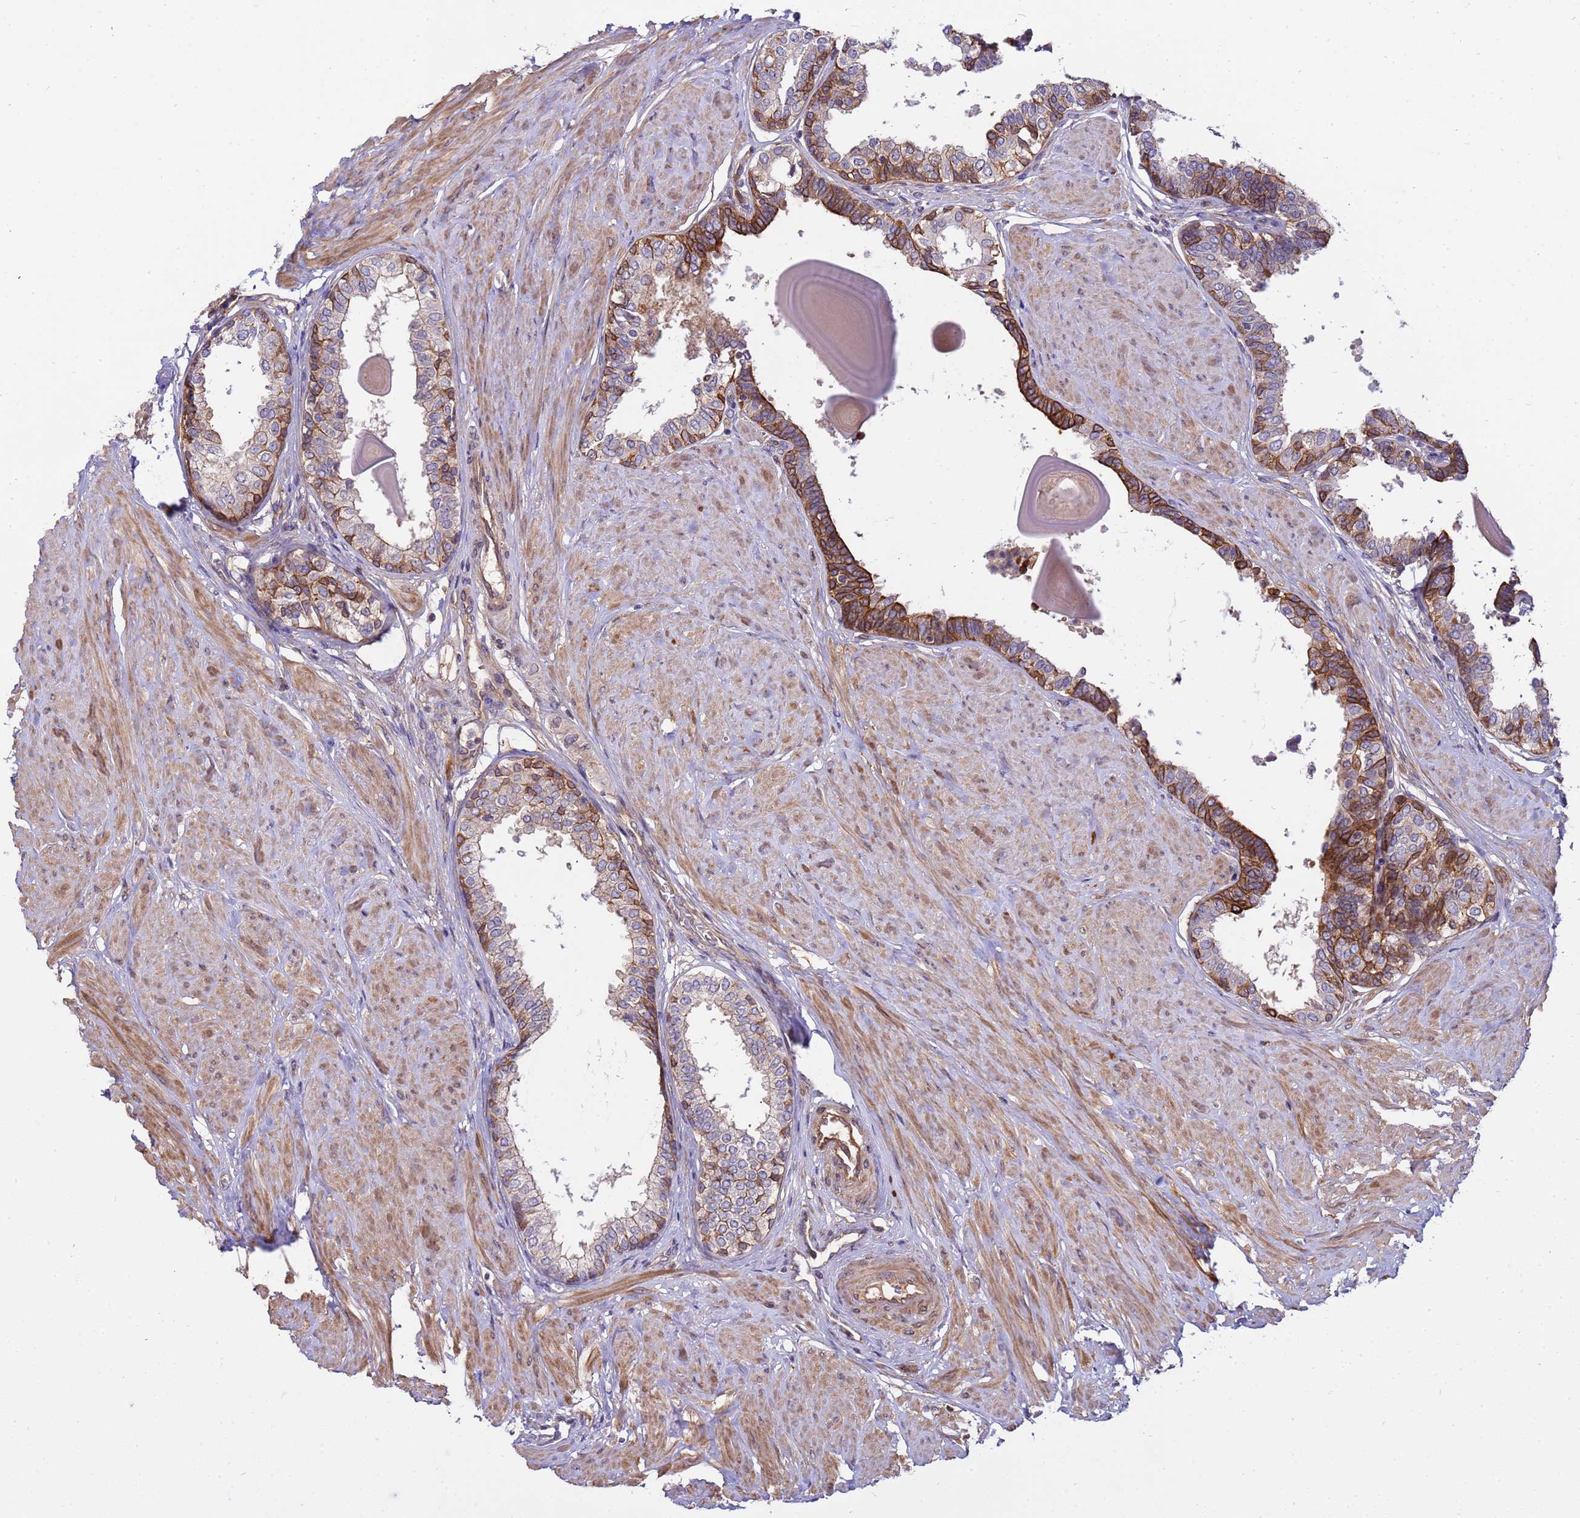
{"staining": {"intensity": "strong", "quantity": "<25%", "location": "cytoplasmic/membranous"}, "tissue": "prostate", "cell_type": "Glandular cells", "image_type": "normal", "snomed": [{"axis": "morphology", "description": "Normal tissue, NOS"}, {"axis": "topography", "description": "Prostate"}], "caption": "Benign prostate exhibits strong cytoplasmic/membranous staining in approximately <25% of glandular cells (brown staining indicates protein expression, while blue staining denotes nuclei)..", "gene": "SMCO3", "patient": {"sex": "male", "age": 48}}